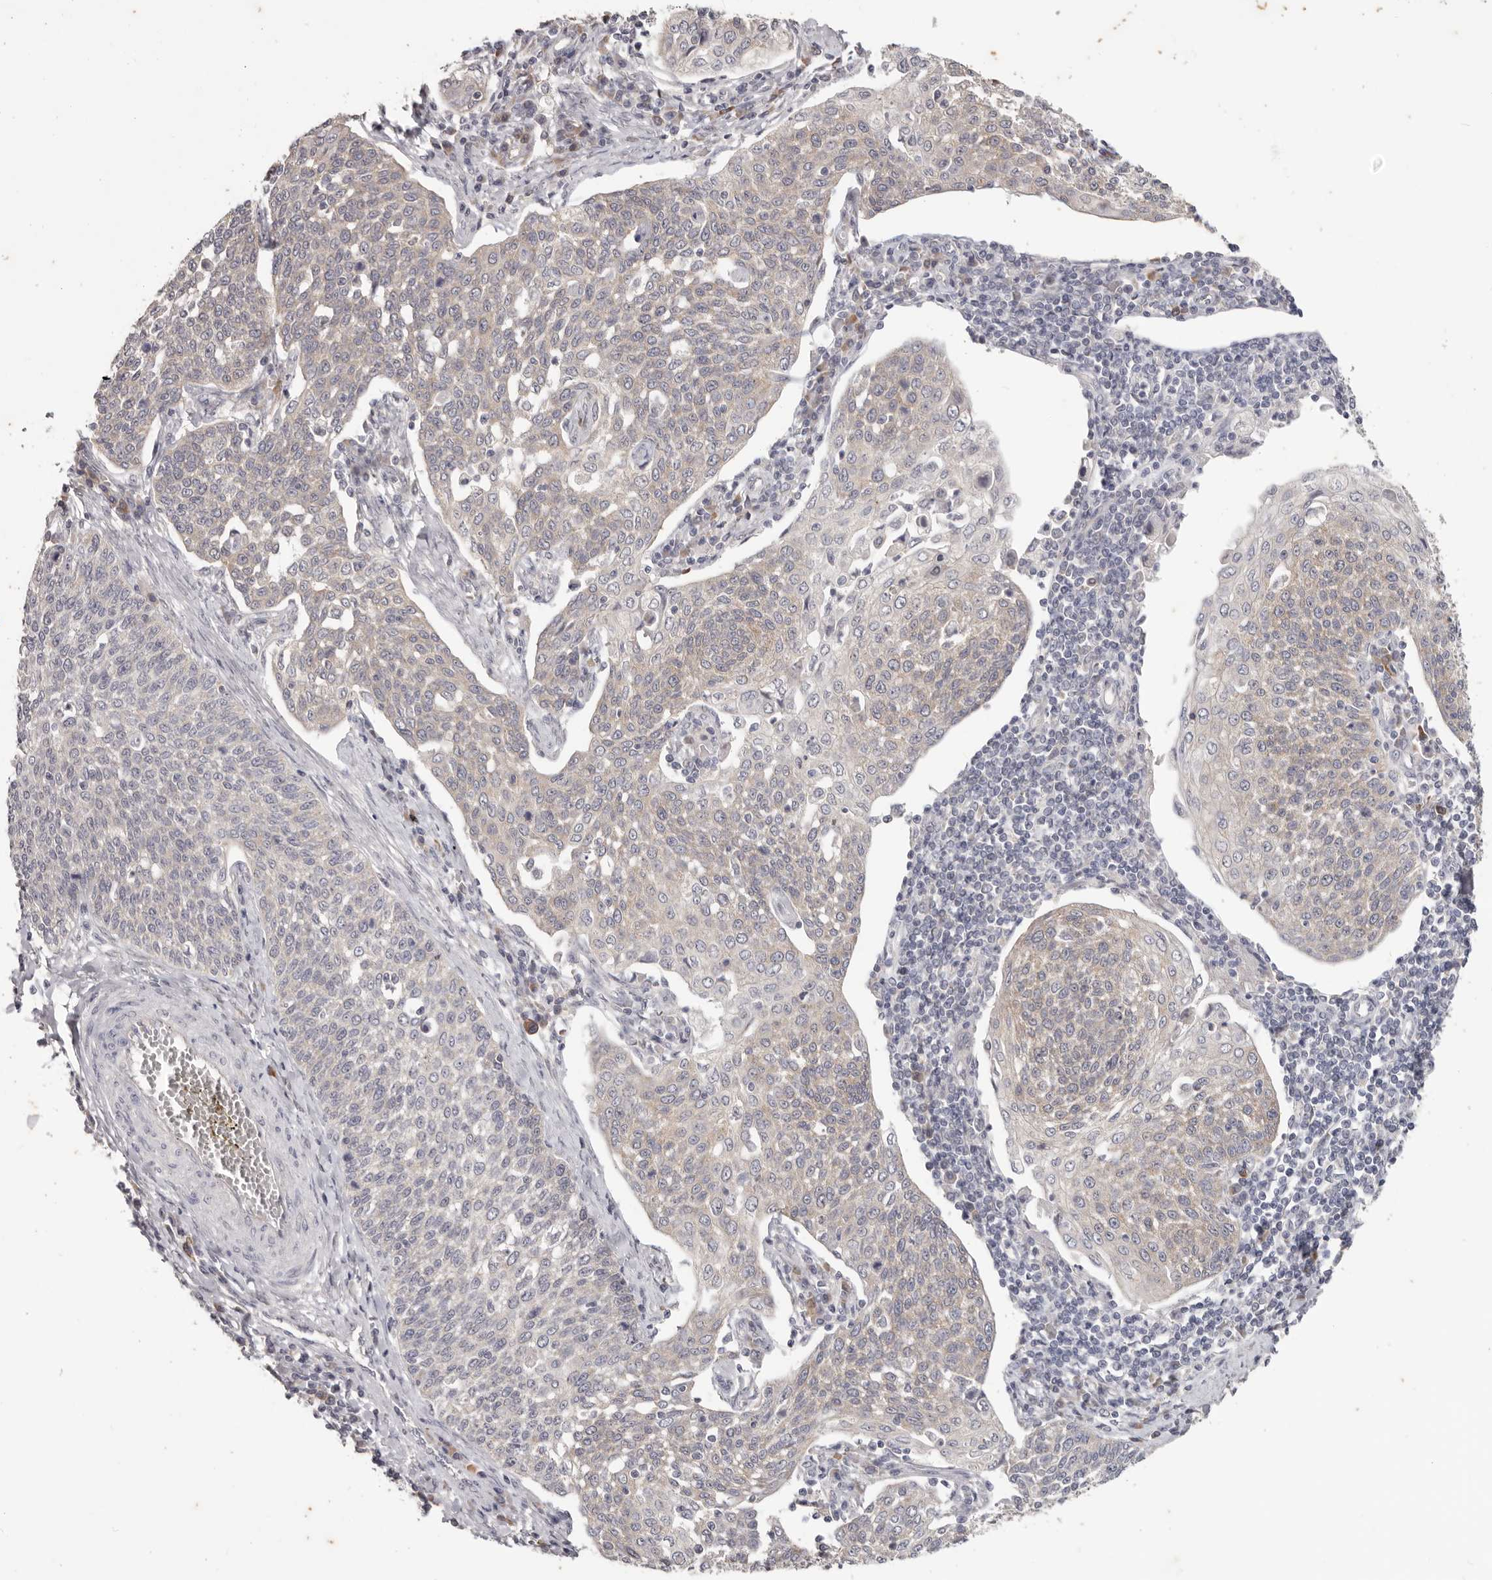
{"staining": {"intensity": "negative", "quantity": "none", "location": "none"}, "tissue": "cervical cancer", "cell_type": "Tumor cells", "image_type": "cancer", "snomed": [{"axis": "morphology", "description": "Squamous cell carcinoma, NOS"}, {"axis": "topography", "description": "Cervix"}], "caption": "There is no significant staining in tumor cells of squamous cell carcinoma (cervical).", "gene": "WDR77", "patient": {"sex": "female", "age": 34}}